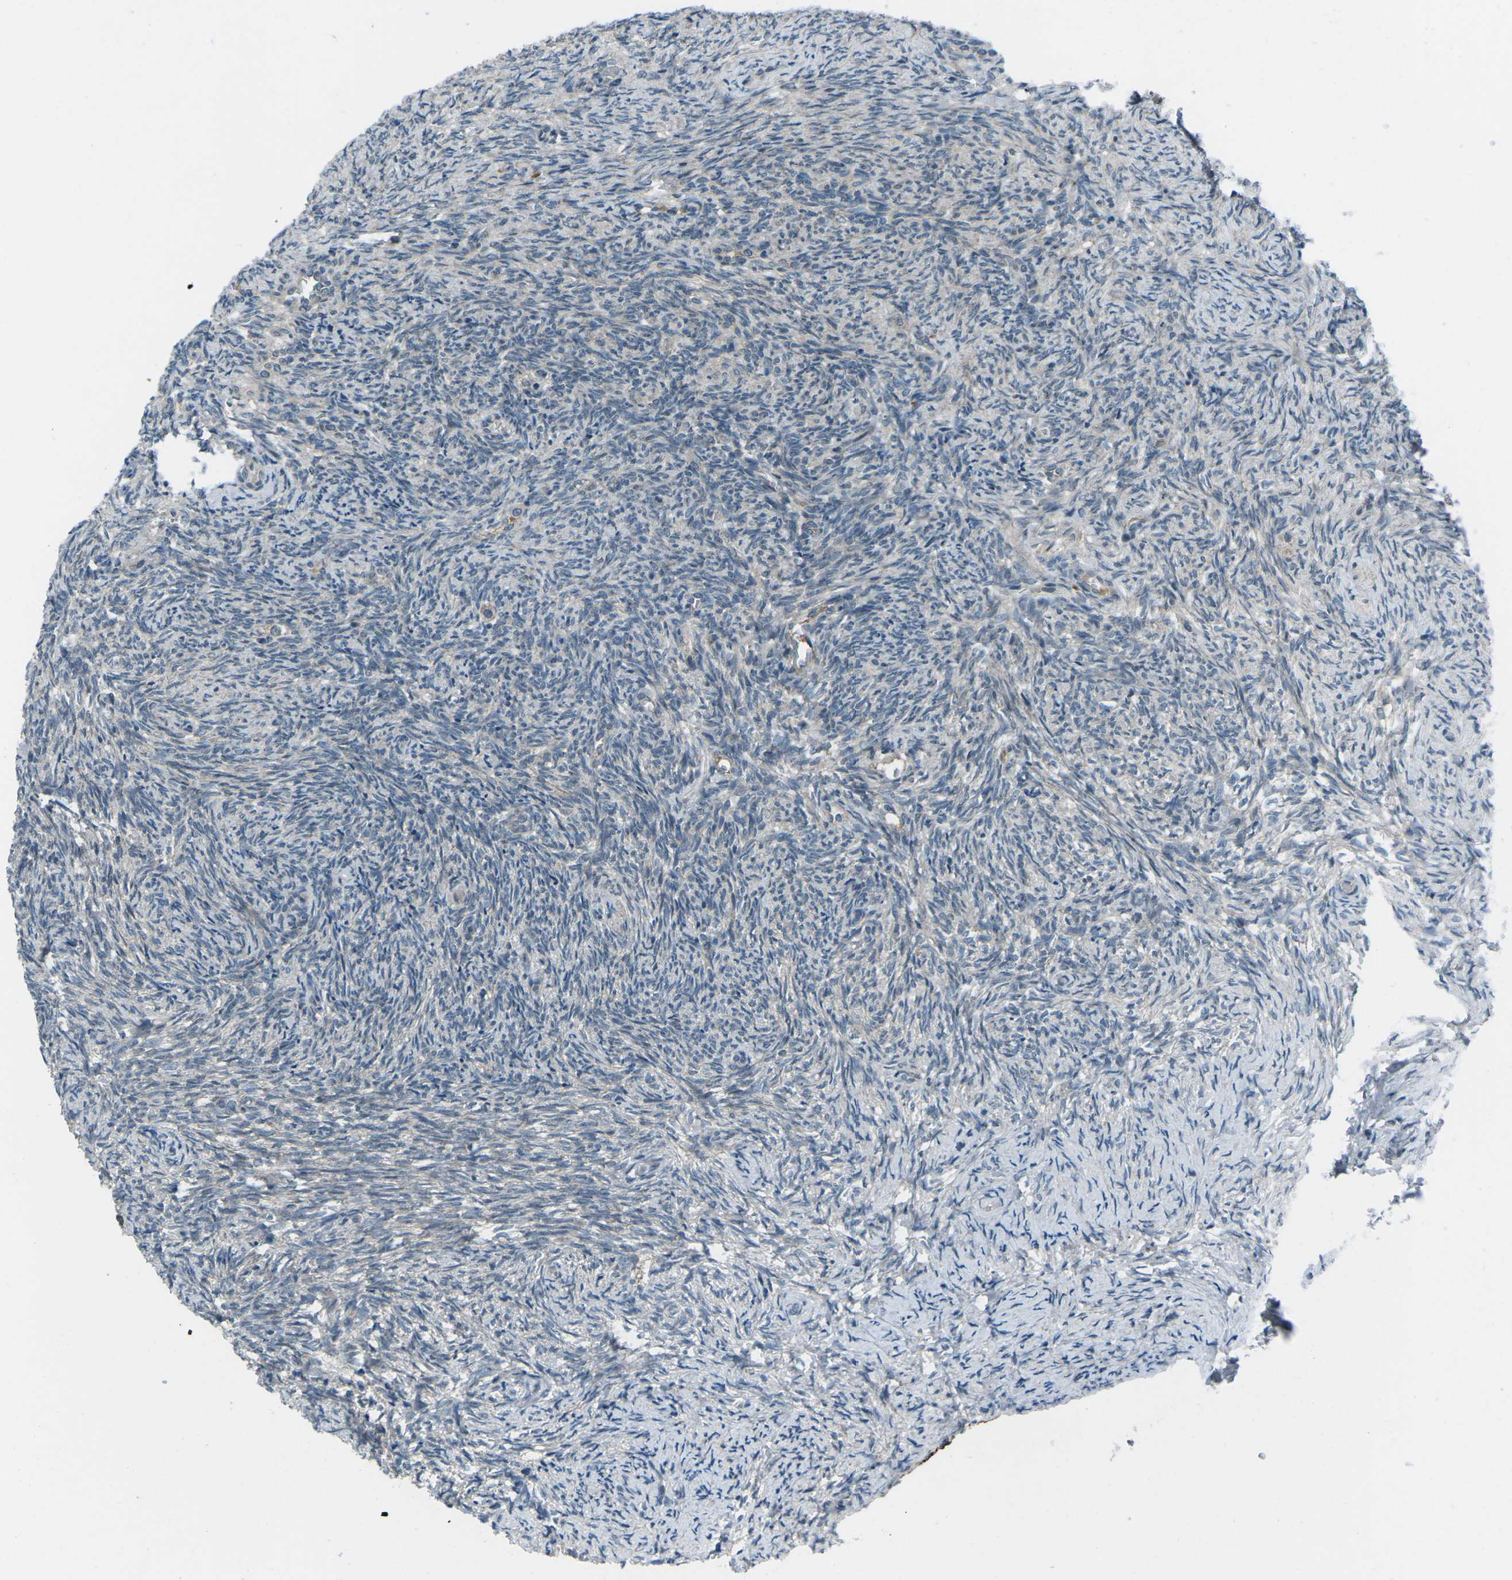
{"staining": {"intensity": "moderate", "quantity": ">75%", "location": "cytoplasmic/membranous"}, "tissue": "ovary", "cell_type": "Follicle cells", "image_type": "normal", "snomed": [{"axis": "morphology", "description": "Normal tissue, NOS"}, {"axis": "topography", "description": "Ovary"}], "caption": "Protein analysis of unremarkable ovary displays moderate cytoplasmic/membranous expression in about >75% of follicle cells.", "gene": "CDK16", "patient": {"sex": "female", "age": 41}}